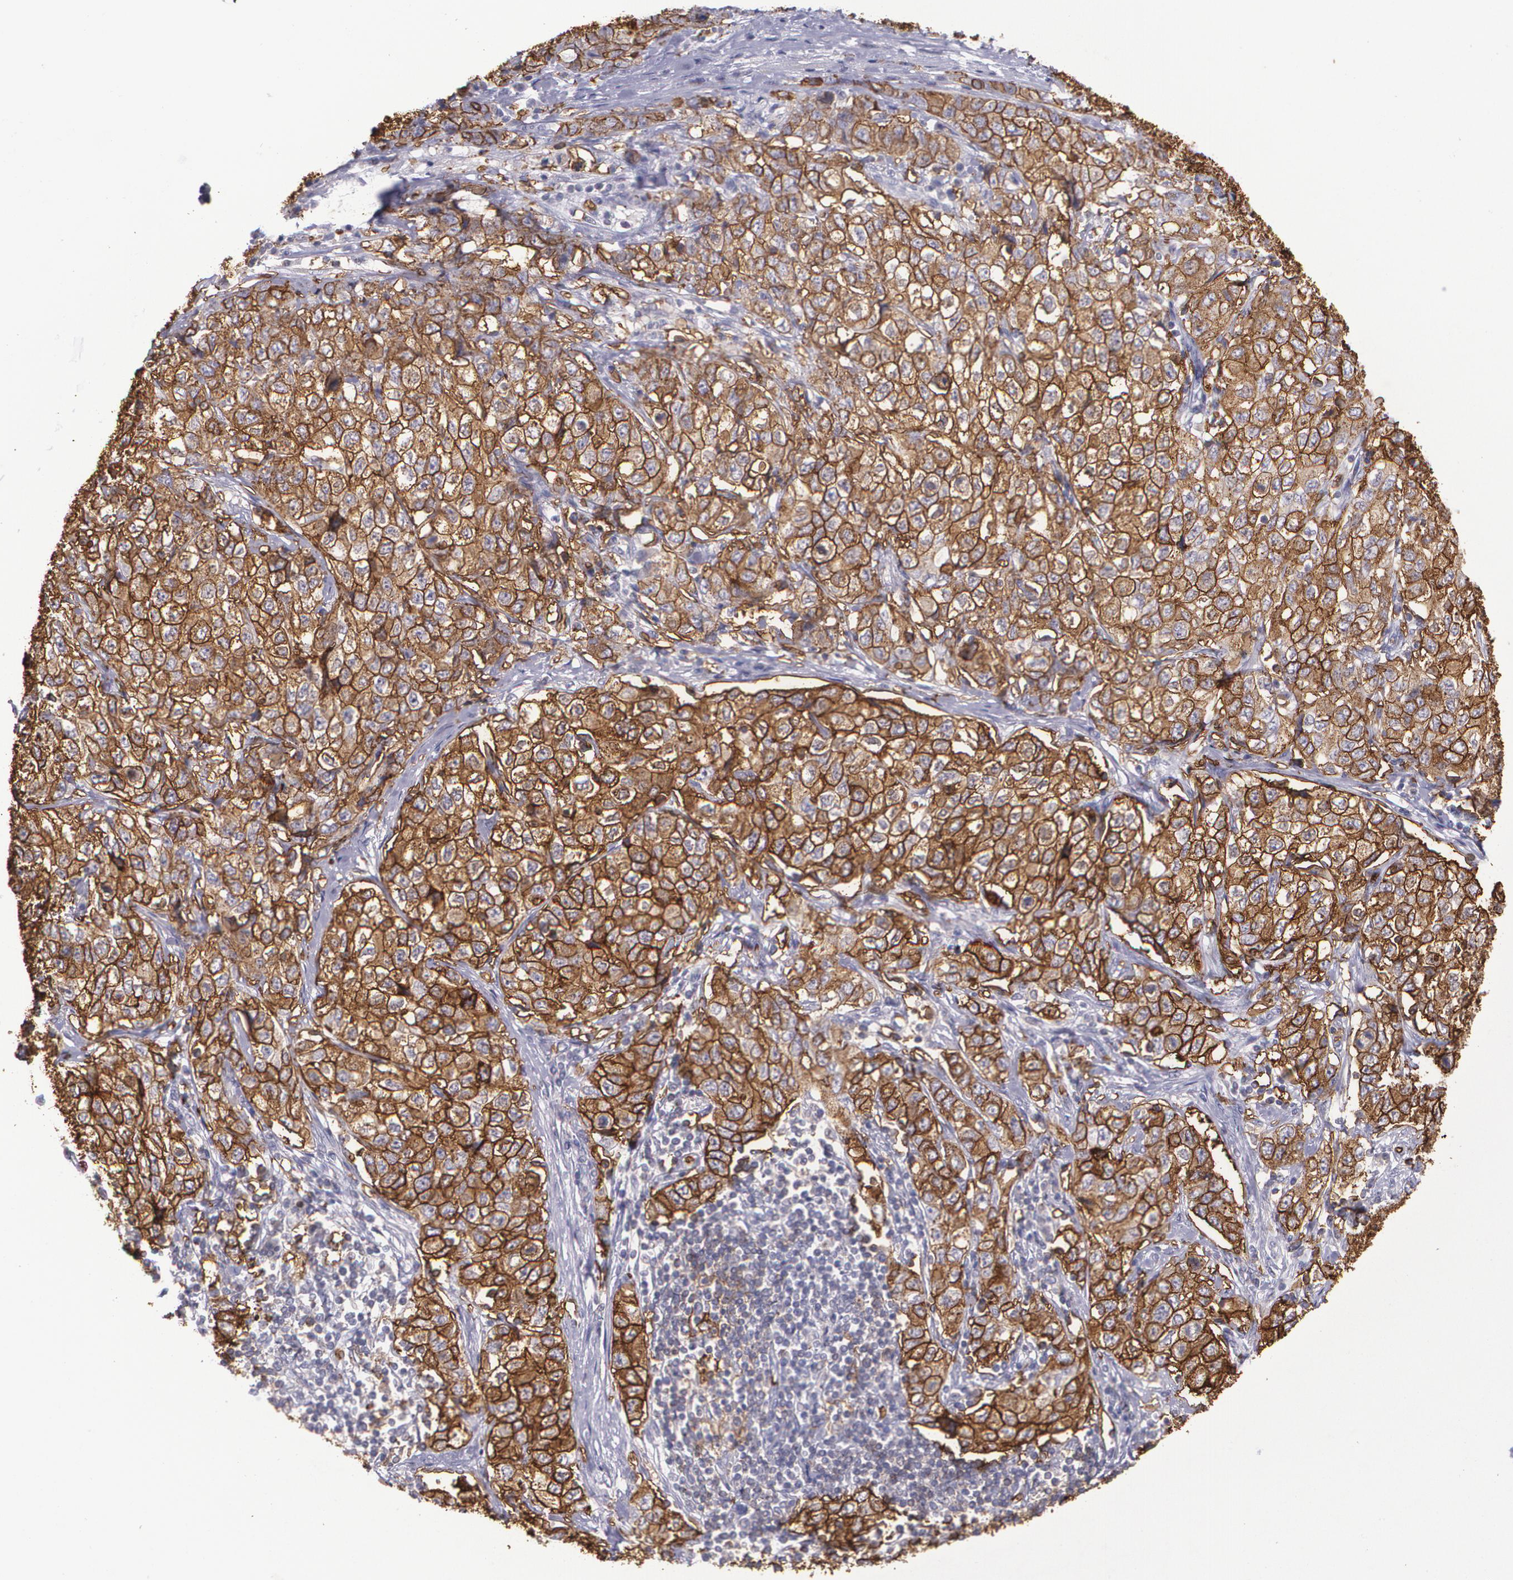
{"staining": {"intensity": "strong", "quantity": ">75%", "location": "cytoplasmic/membranous"}, "tissue": "stomach cancer", "cell_type": "Tumor cells", "image_type": "cancer", "snomed": [{"axis": "morphology", "description": "Adenocarcinoma, NOS"}, {"axis": "topography", "description": "Stomach"}], "caption": "A histopathology image of human stomach cancer stained for a protein exhibits strong cytoplasmic/membranous brown staining in tumor cells.", "gene": "SLC2A1", "patient": {"sex": "male", "age": 48}}